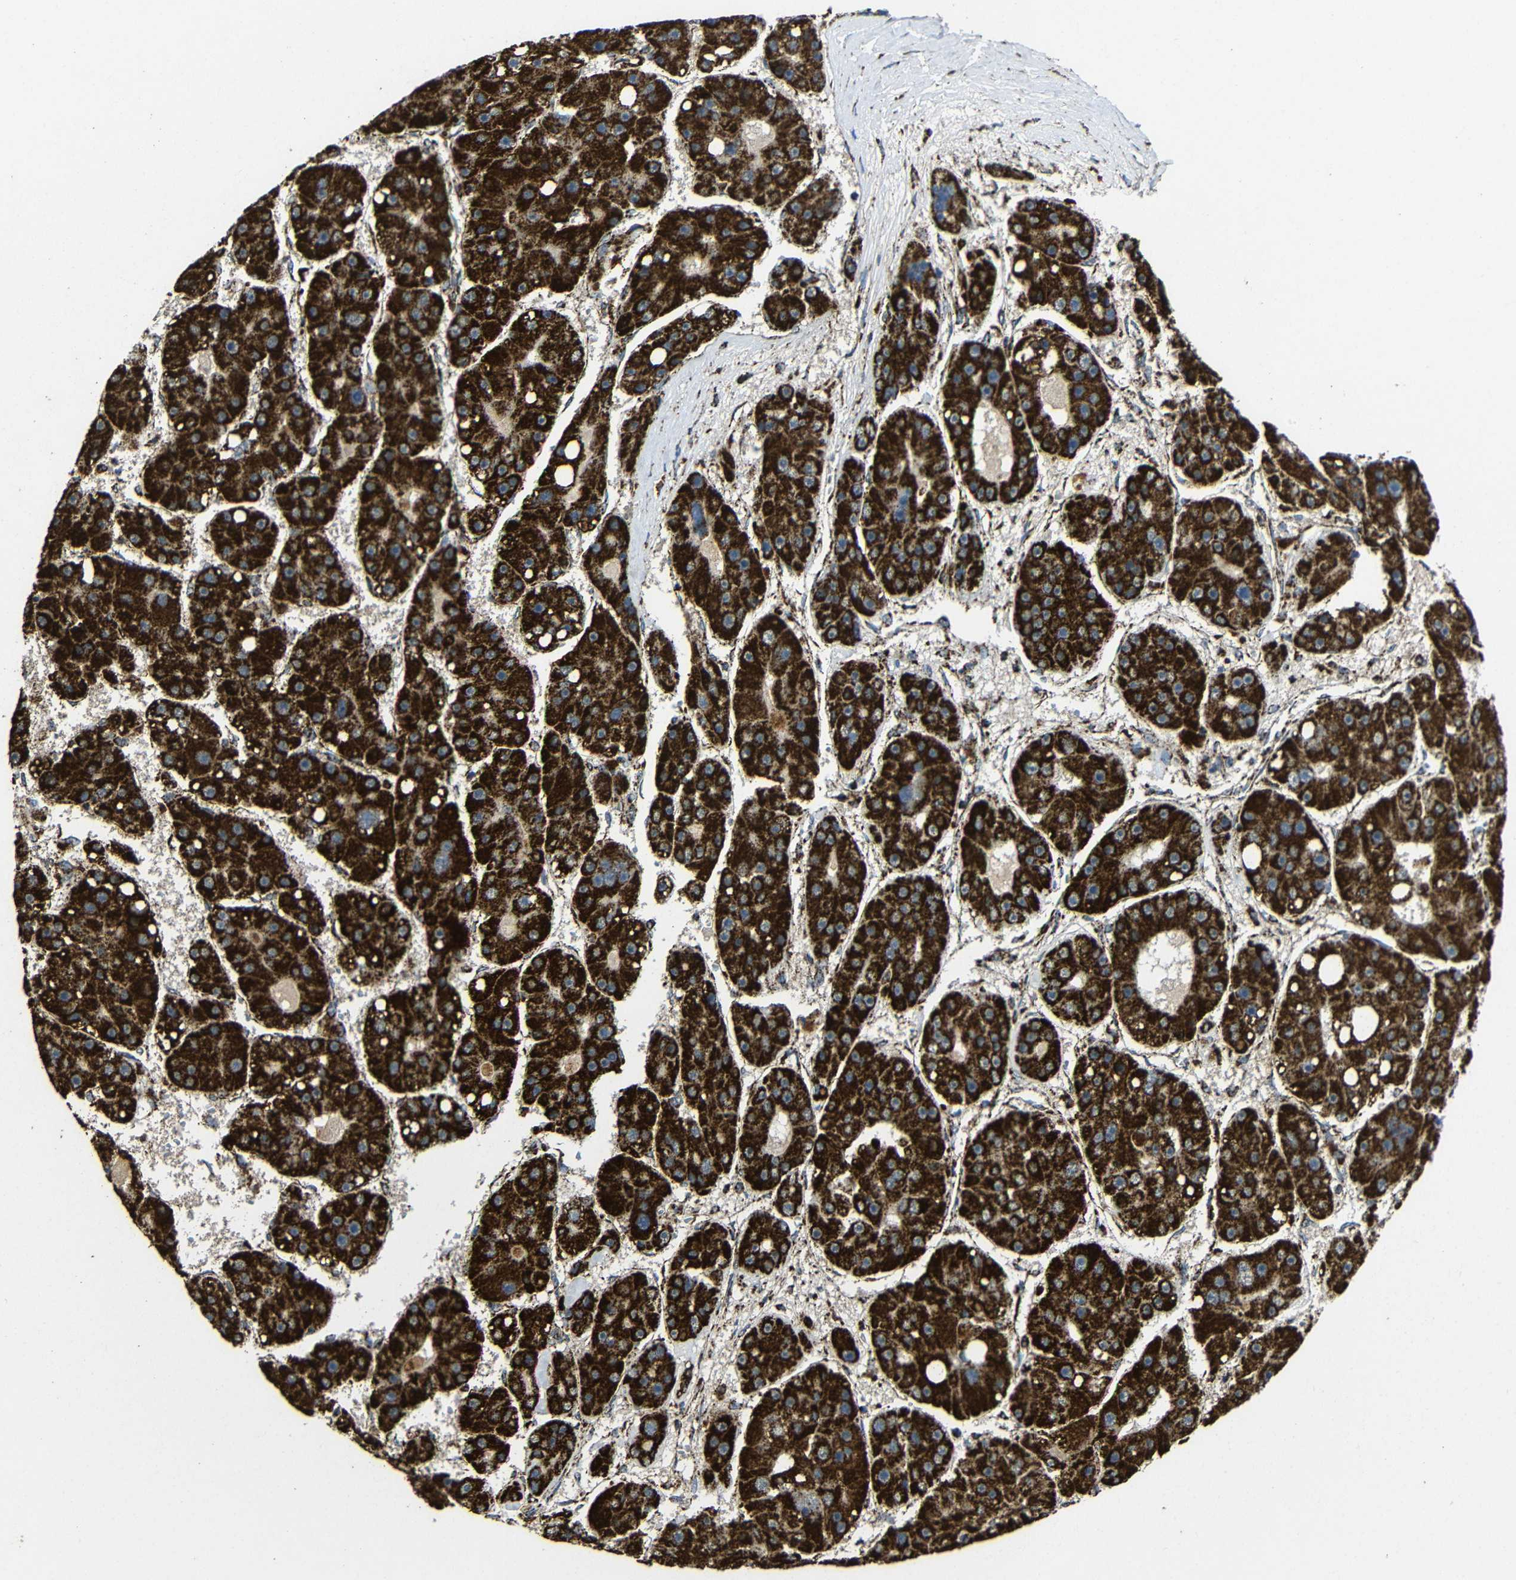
{"staining": {"intensity": "strong", "quantity": ">75%", "location": "cytoplasmic/membranous"}, "tissue": "liver cancer", "cell_type": "Tumor cells", "image_type": "cancer", "snomed": [{"axis": "morphology", "description": "Carcinoma, Hepatocellular, NOS"}, {"axis": "topography", "description": "Liver"}], "caption": "The photomicrograph reveals staining of liver cancer (hepatocellular carcinoma), revealing strong cytoplasmic/membranous protein staining (brown color) within tumor cells.", "gene": "ATP5F1A", "patient": {"sex": "female", "age": 61}}